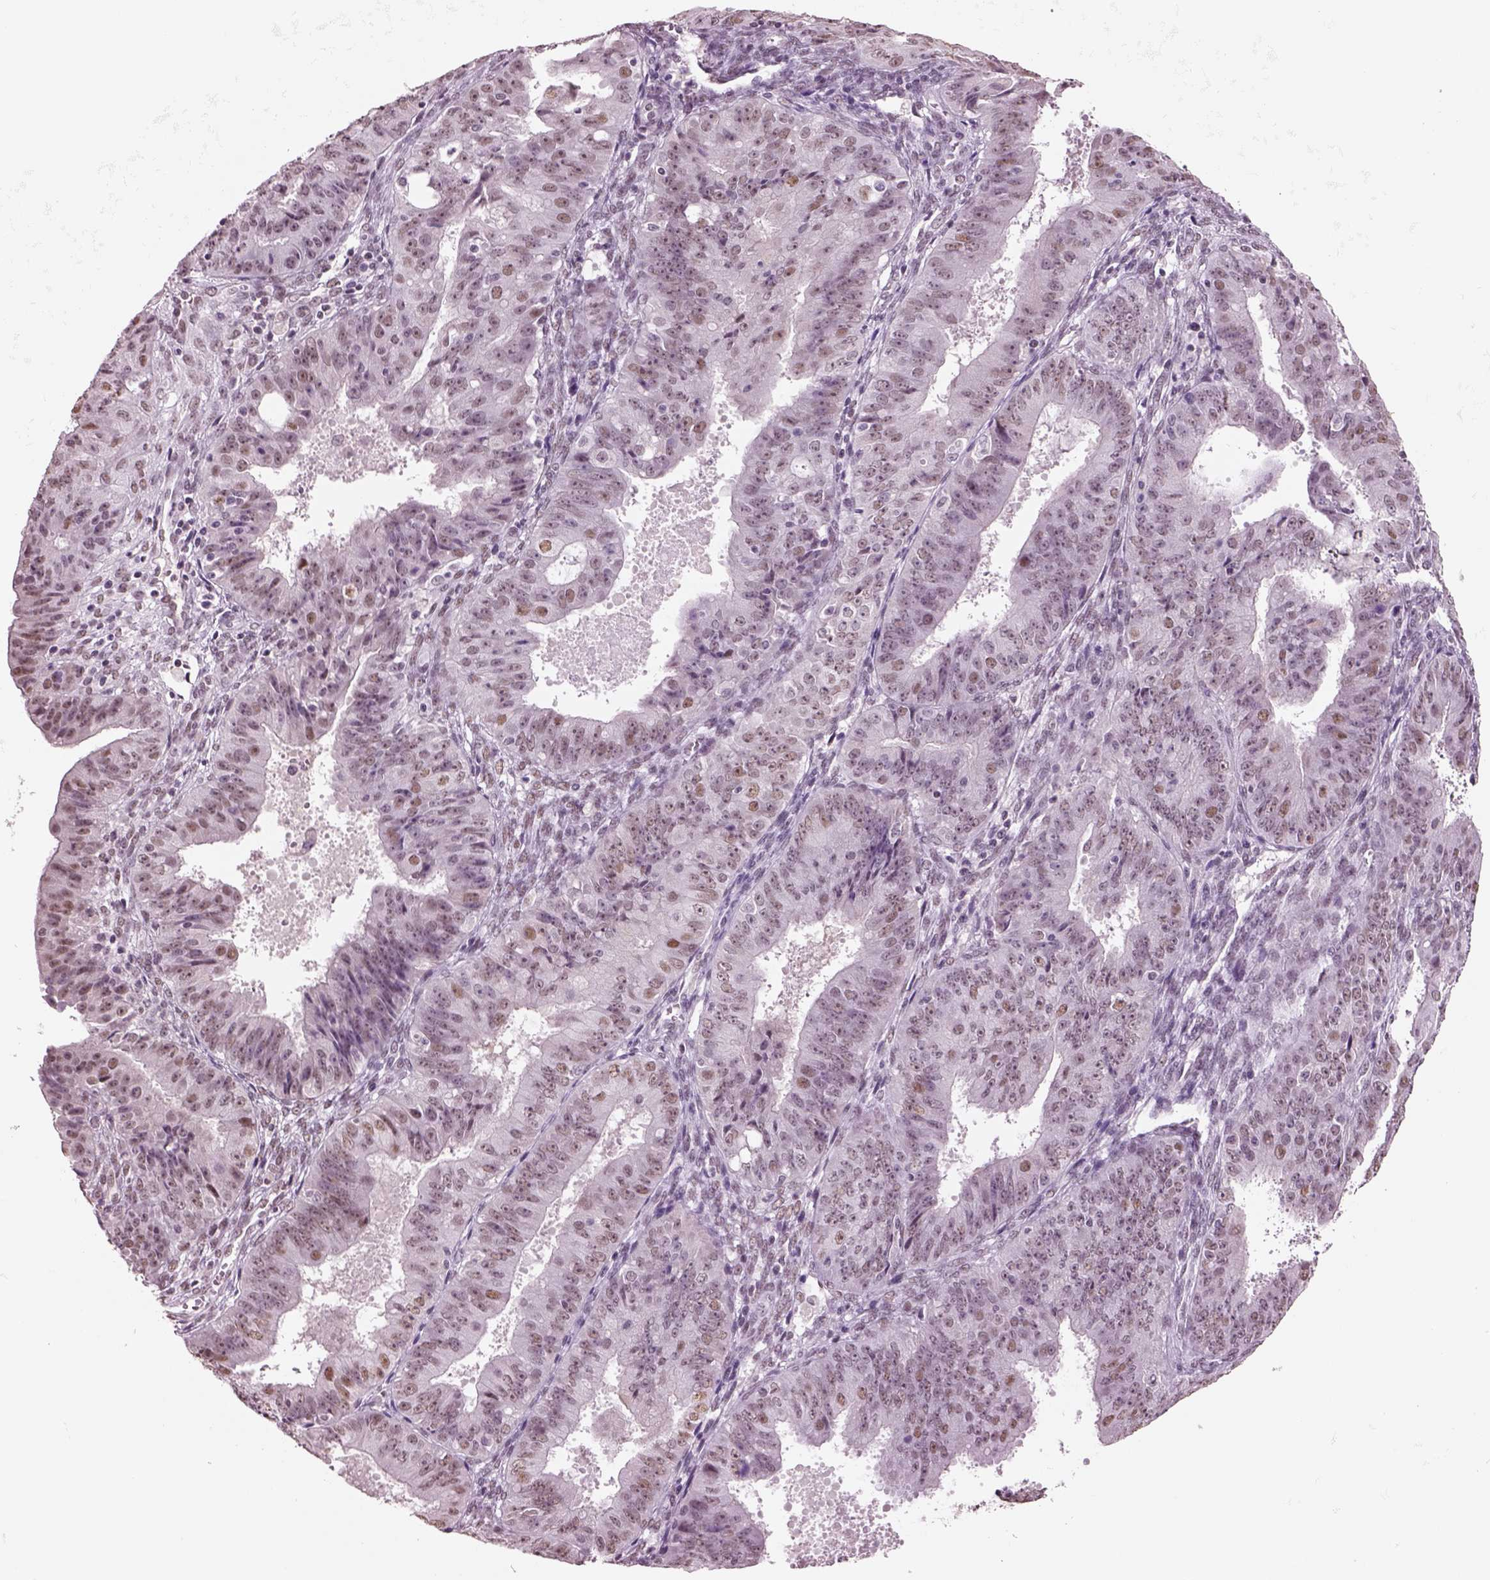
{"staining": {"intensity": "moderate", "quantity": "25%-75%", "location": "nuclear"}, "tissue": "ovarian cancer", "cell_type": "Tumor cells", "image_type": "cancer", "snomed": [{"axis": "morphology", "description": "Carcinoma, endometroid"}, {"axis": "topography", "description": "Ovary"}], "caption": "Protein expression by immunohistochemistry exhibits moderate nuclear staining in about 25%-75% of tumor cells in ovarian cancer (endometroid carcinoma).", "gene": "SEPHS1", "patient": {"sex": "female", "age": 42}}